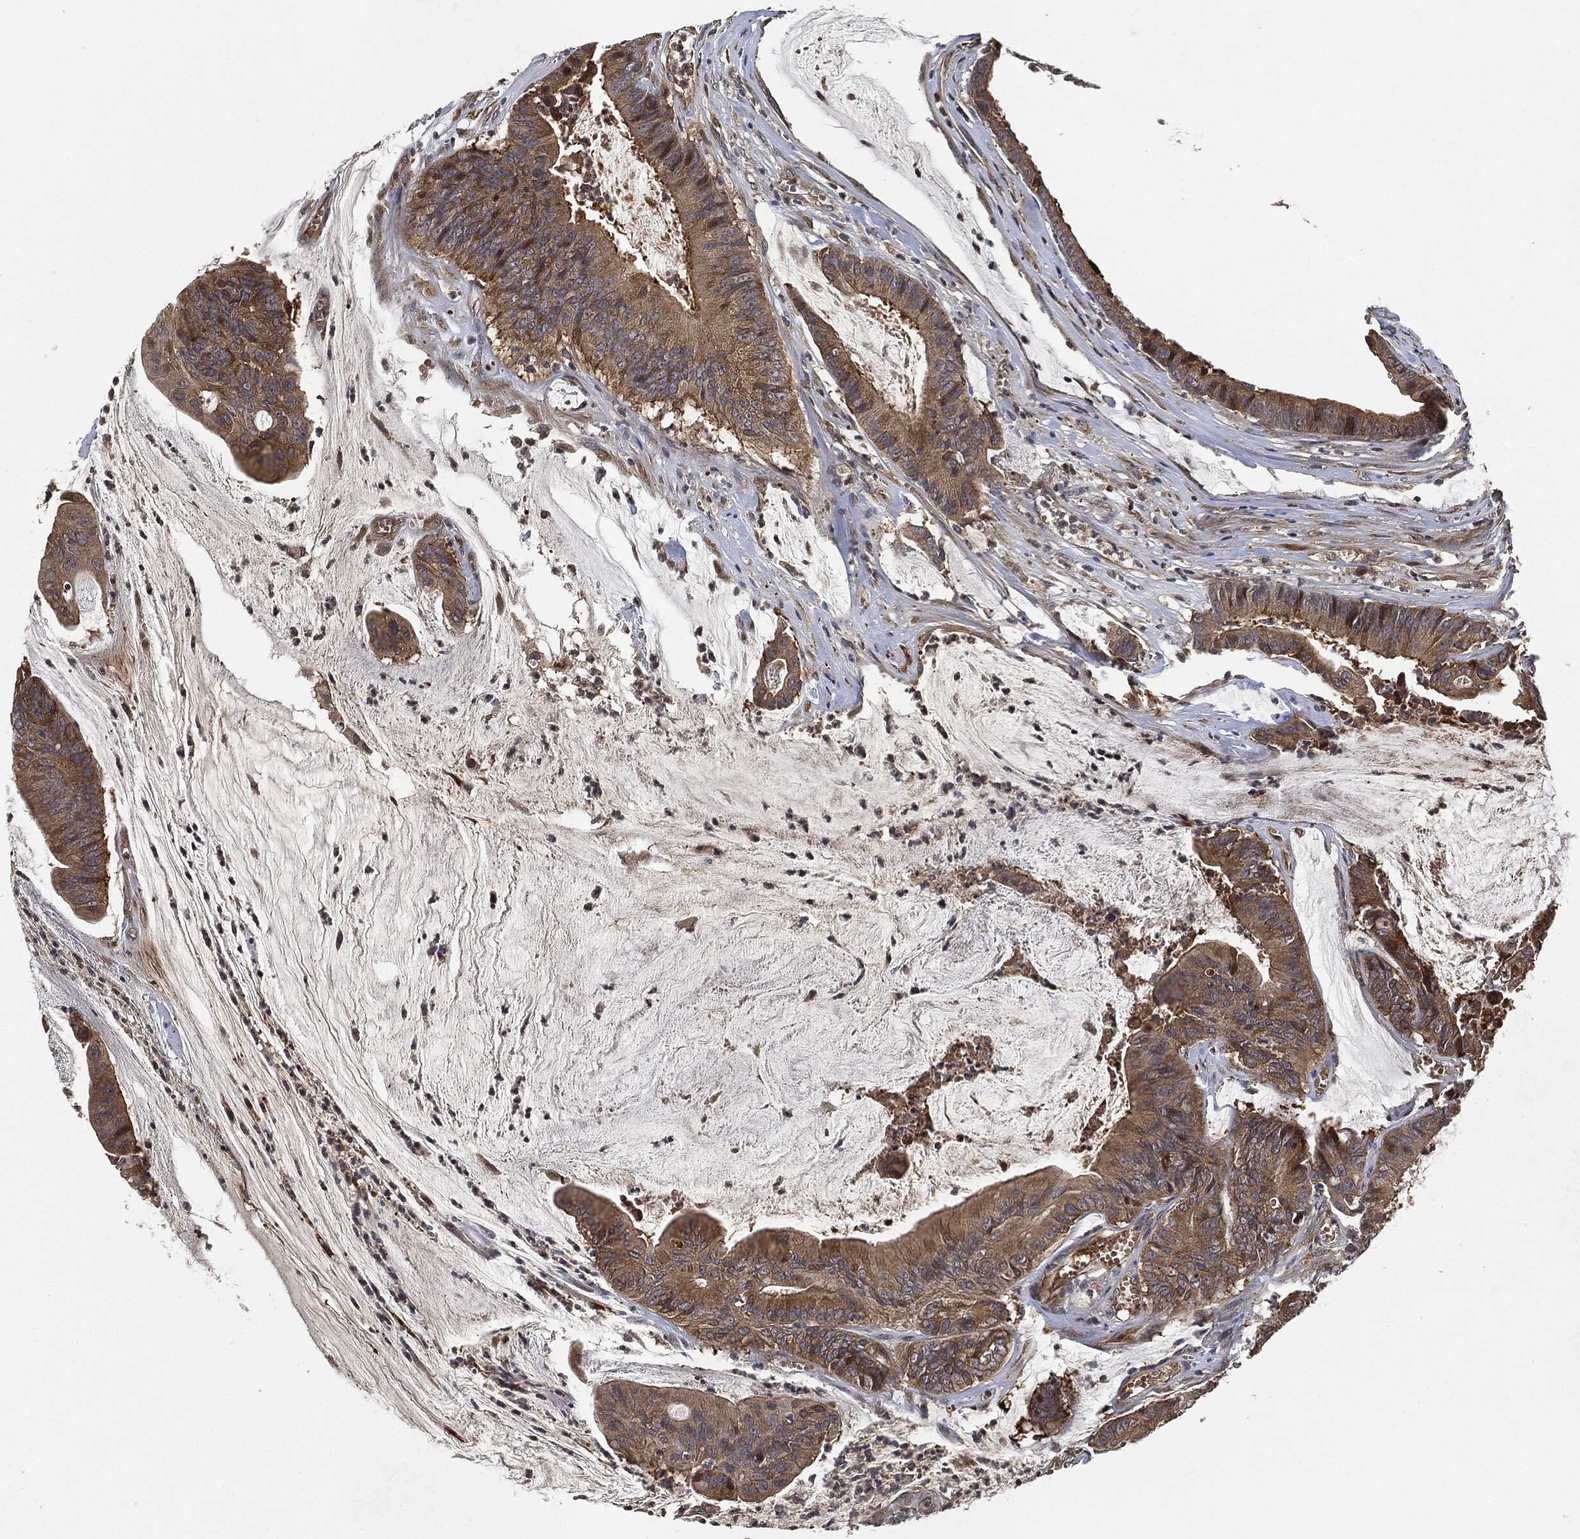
{"staining": {"intensity": "weak", "quantity": ">75%", "location": "cytoplasmic/membranous"}, "tissue": "colorectal cancer", "cell_type": "Tumor cells", "image_type": "cancer", "snomed": [{"axis": "morphology", "description": "Adenocarcinoma, NOS"}, {"axis": "topography", "description": "Colon"}], "caption": "Weak cytoplasmic/membranous staining is identified in approximately >75% of tumor cells in colorectal adenocarcinoma.", "gene": "MLST8", "patient": {"sex": "female", "age": 69}}